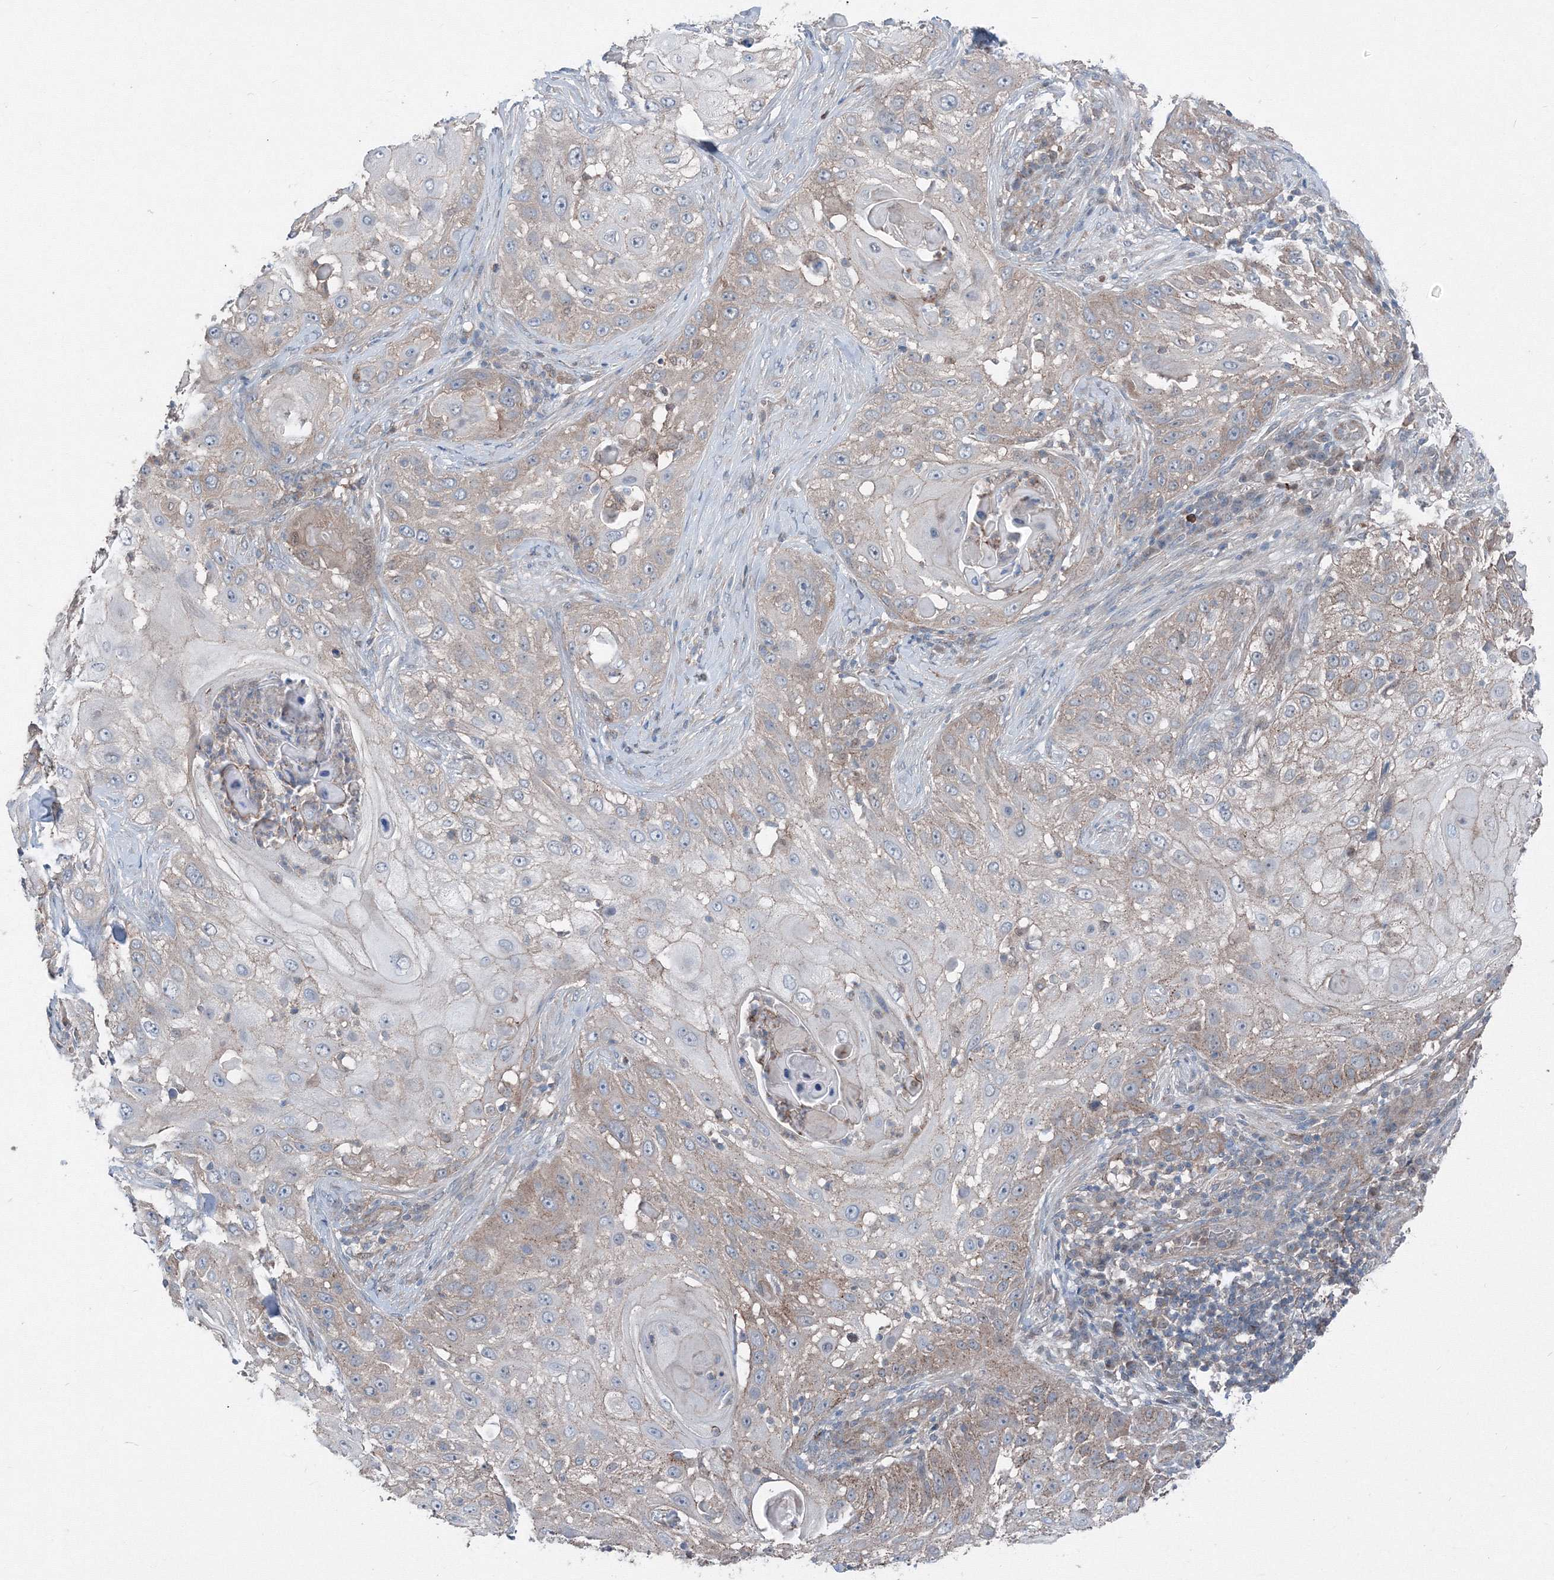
{"staining": {"intensity": "weak", "quantity": "25%-75%", "location": "cytoplasmic/membranous"}, "tissue": "skin cancer", "cell_type": "Tumor cells", "image_type": "cancer", "snomed": [{"axis": "morphology", "description": "Squamous cell carcinoma, NOS"}, {"axis": "topography", "description": "Skin"}], "caption": "This is an image of immunohistochemistry staining of skin cancer, which shows weak staining in the cytoplasmic/membranous of tumor cells.", "gene": "TPRKB", "patient": {"sex": "female", "age": 44}}